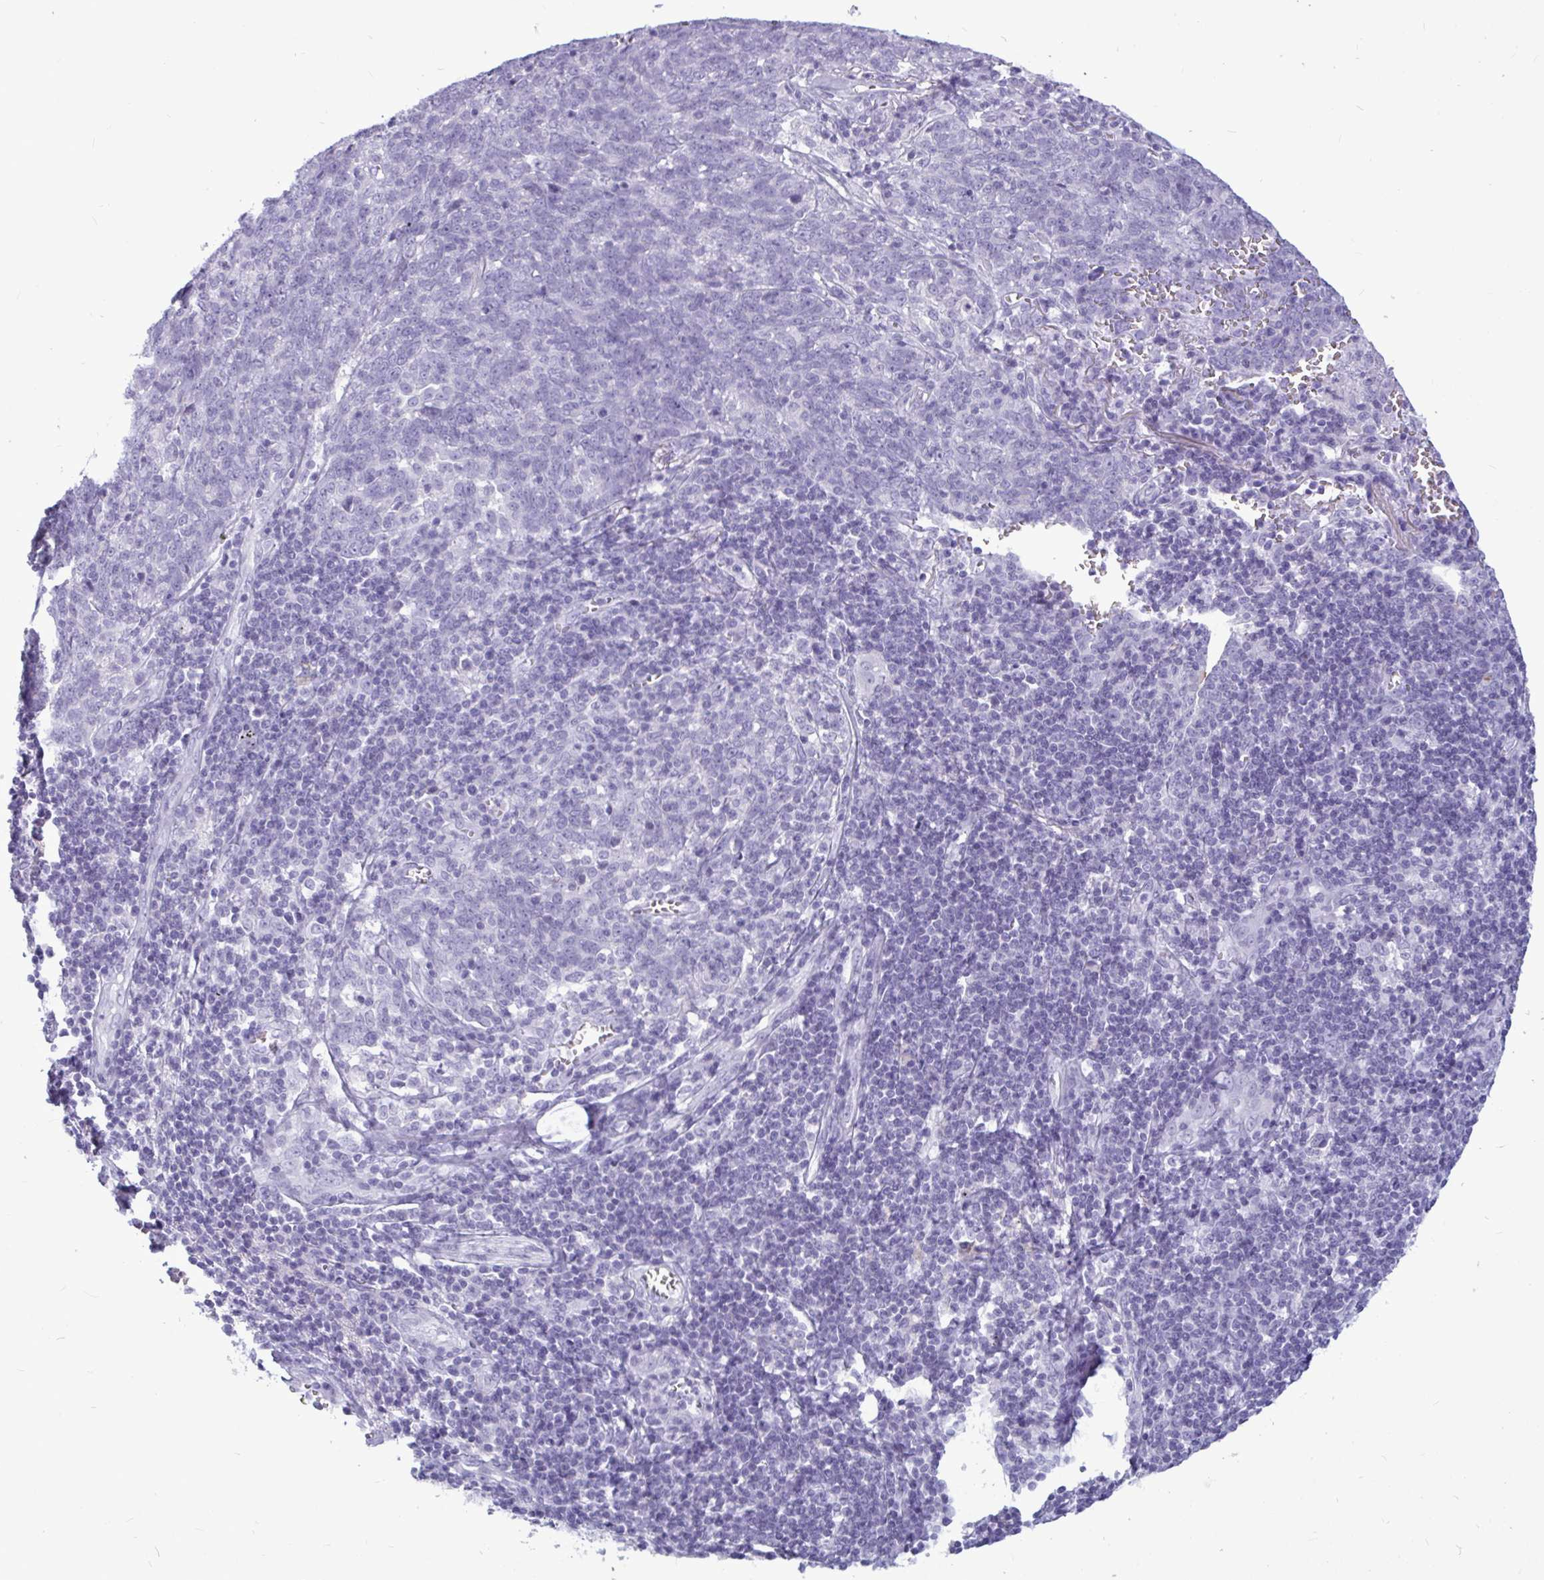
{"staining": {"intensity": "negative", "quantity": "none", "location": "none"}, "tissue": "lung cancer", "cell_type": "Tumor cells", "image_type": "cancer", "snomed": [{"axis": "morphology", "description": "Squamous cell carcinoma, NOS"}, {"axis": "topography", "description": "Lung"}], "caption": "Immunohistochemistry (IHC) of lung cancer (squamous cell carcinoma) reveals no expression in tumor cells.", "gene": "BBS10", "patient": {"sex": "female", "age": 72}}